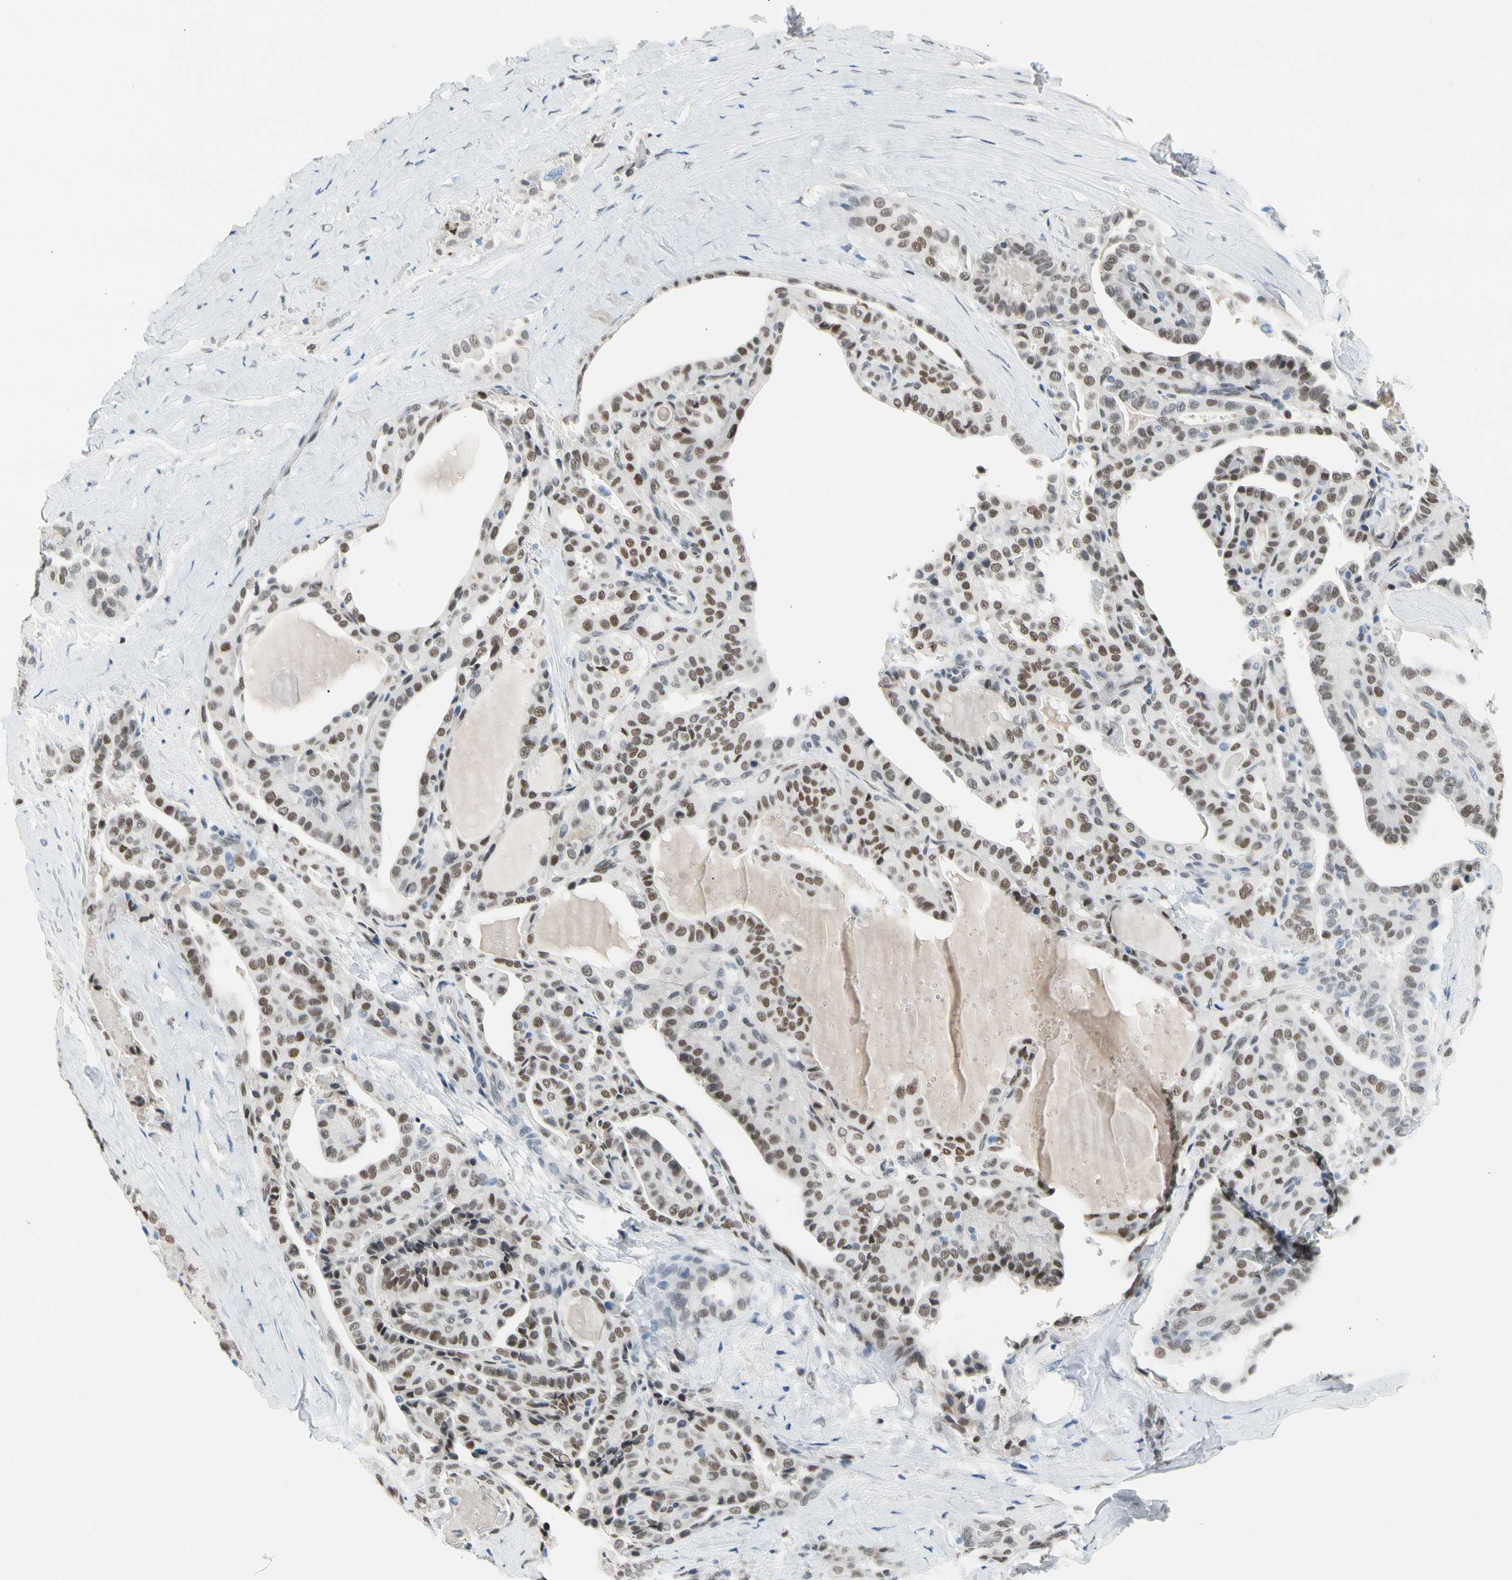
{"staining": {"intensity": "moderate", "quantity": ">75%", "location": "nuclear"}, "tissue": "thyroid cancer", "cell_type": "Tumor cells", "image_type": "cancer", "snomed": [{"axis": "morphology", "description": "Papillary adenocarcinoma, NOS"}, {"axis": "topography", "description": "Thyroid gland"}], "caption": "A histopathology image of papillary adenocarcinoma (thyroid) stained for a protein demonstrates moderate nuclear brown staining in tumor cells. (DAB IHC with brightfield microscopy, high magnification).", "gene": "NFIA", "patient": {"sex": "male", "age": 77}}